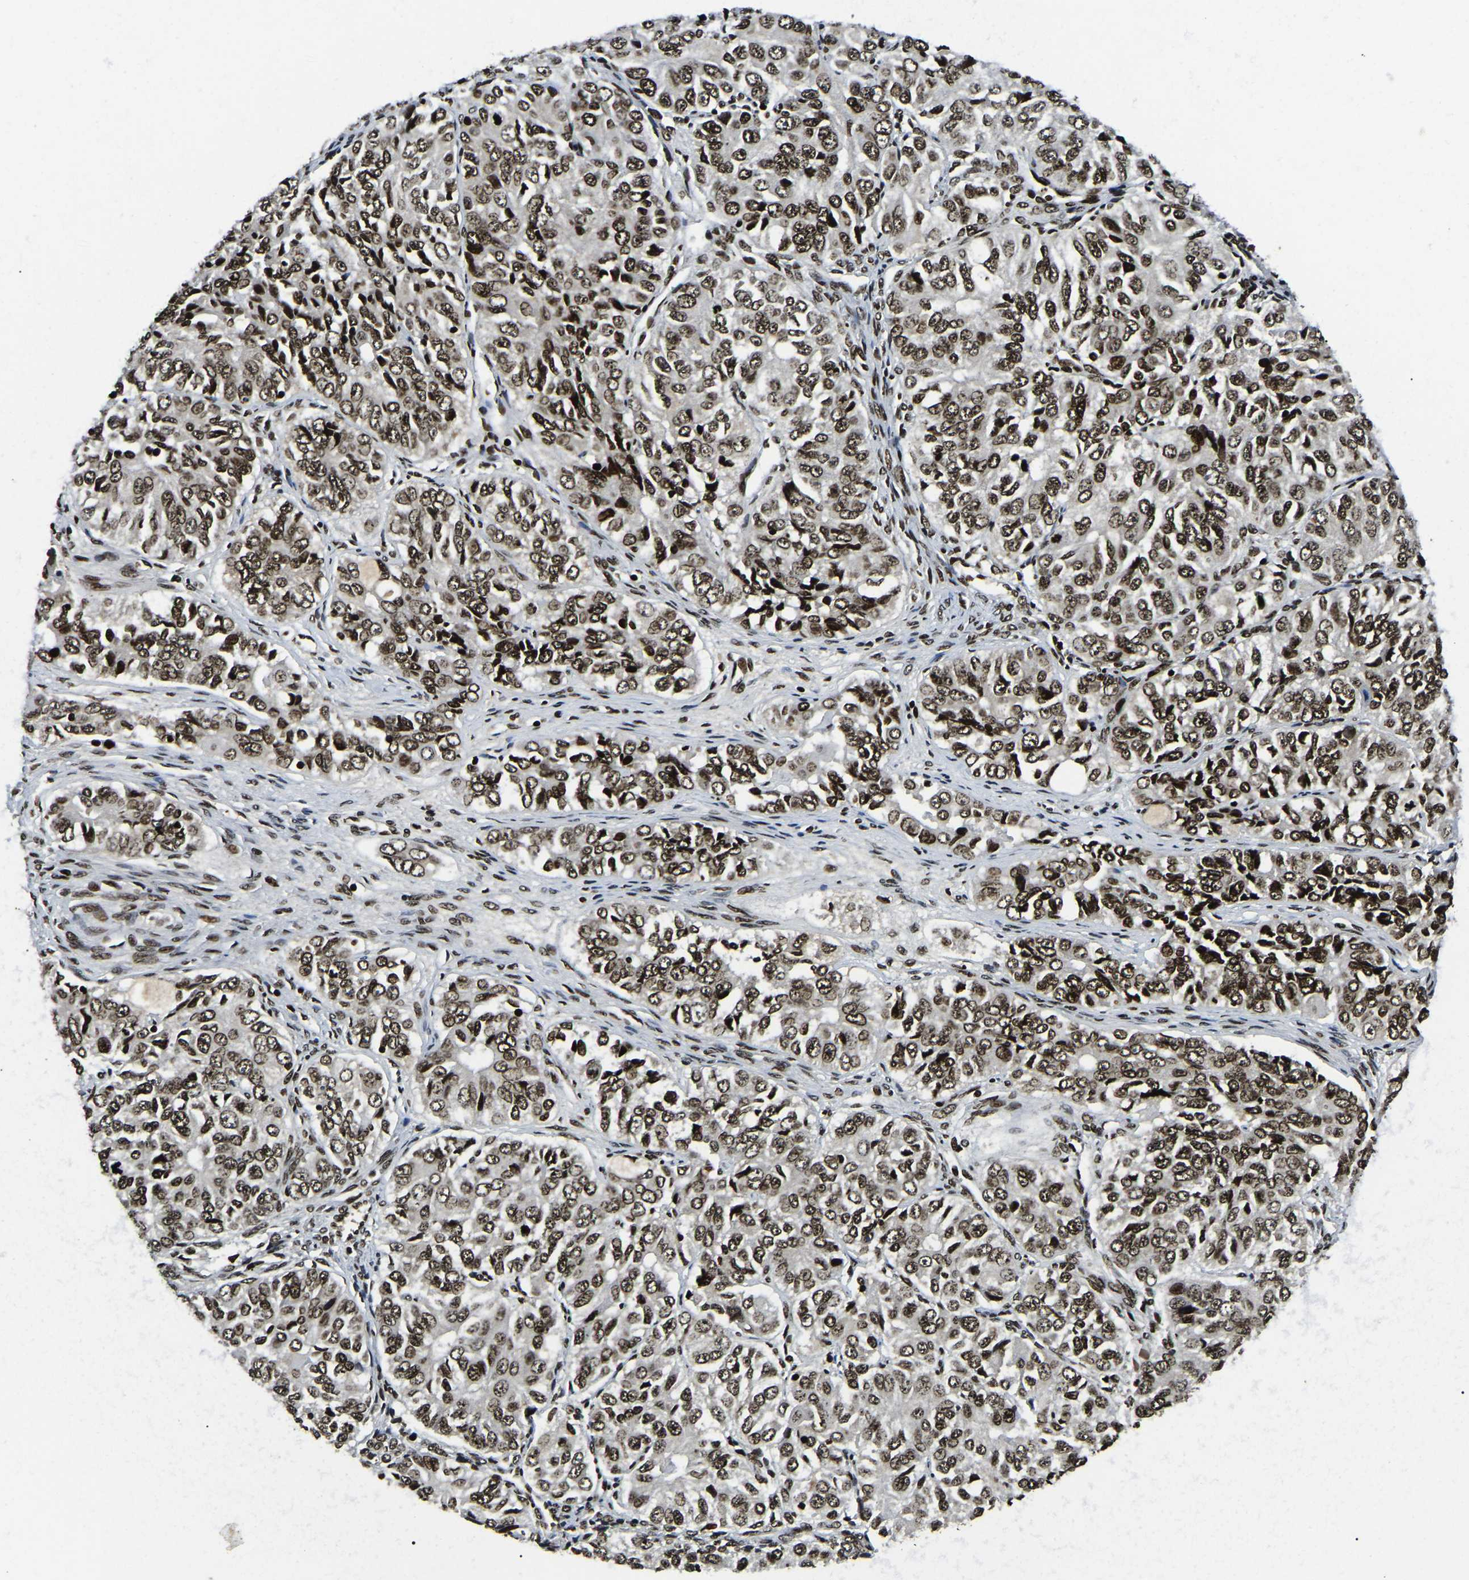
{"staining": {"intensity": "strong", "quantity": ">75%", "location": "nuclear"}, "tissue": "ovarian cancer", "cell_type": "Tumor cells", "image_type": "cancer", "snomed": [{"axis": "morphology", "description": "Carcinoma, endometroid"}, {"axis": "topography", "description": "Ovary"}], "caption": "Endometroid carcinoma (ovarian) stained with a brown dye displays strong nuclear positive expression in about >75% of tumor cells.", "gene": "LRRC61", "patient": {"sex": "female", "age": 51}}